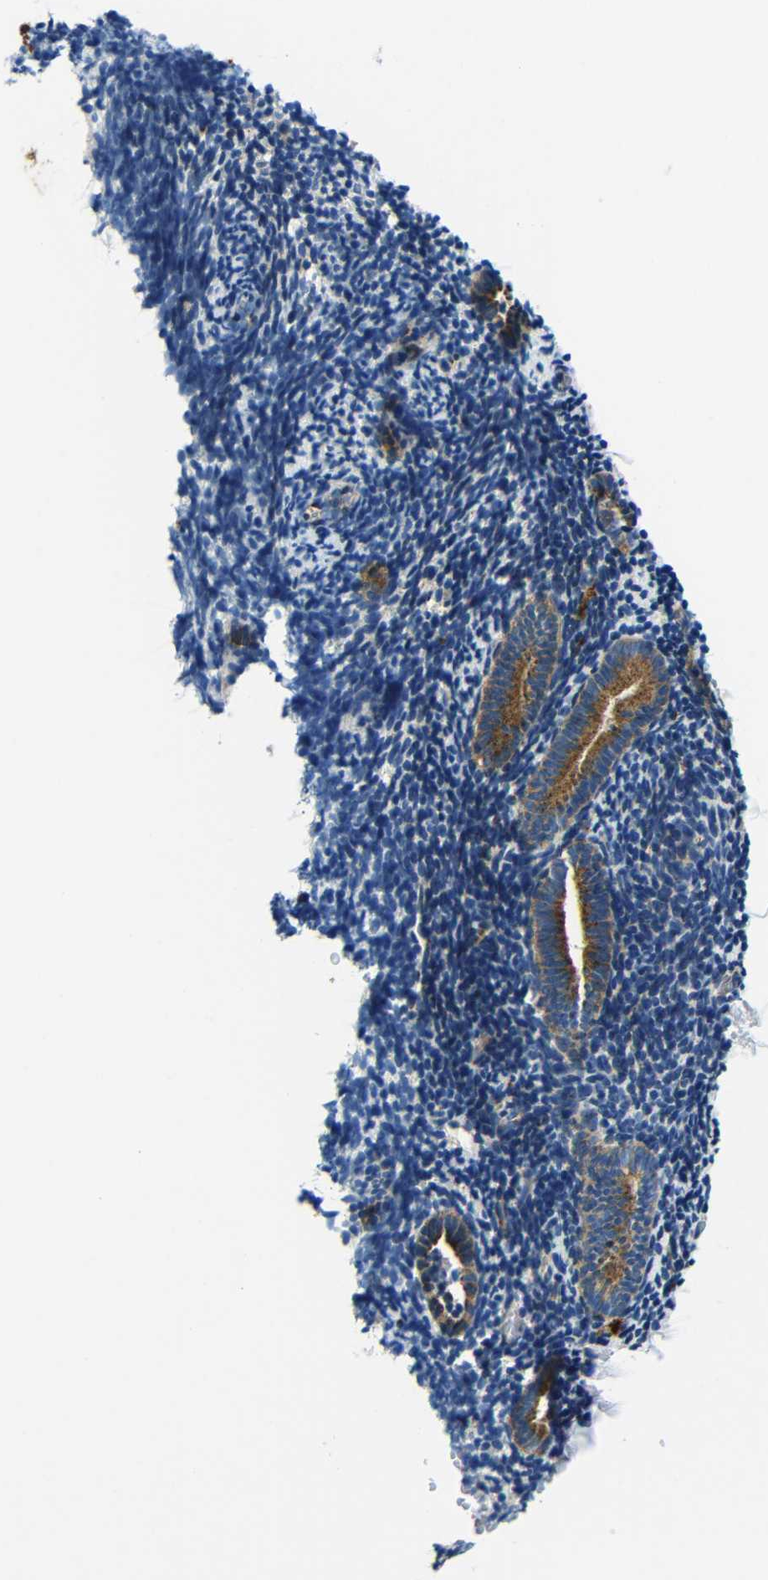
{"staining": {"intensity": "negative", "quantity": "none", "location": "none"}, "tissue": "endometrium", "cell_type": "Cells in endometrial stroma", "image_type": "normal", "snomed": [{"axis": "morphology", "description": "Normal tissue, NOS"}, {"axis": "topography", "description": "Endometrium"}], "caption": "IHC photomicrograph of benign endometrium: human endometrium stained with DAB reveals no significant protein expression in cells in endometrial stroma.", "gene": "USO1", "patient": {"sex": "female", "age": 51}}